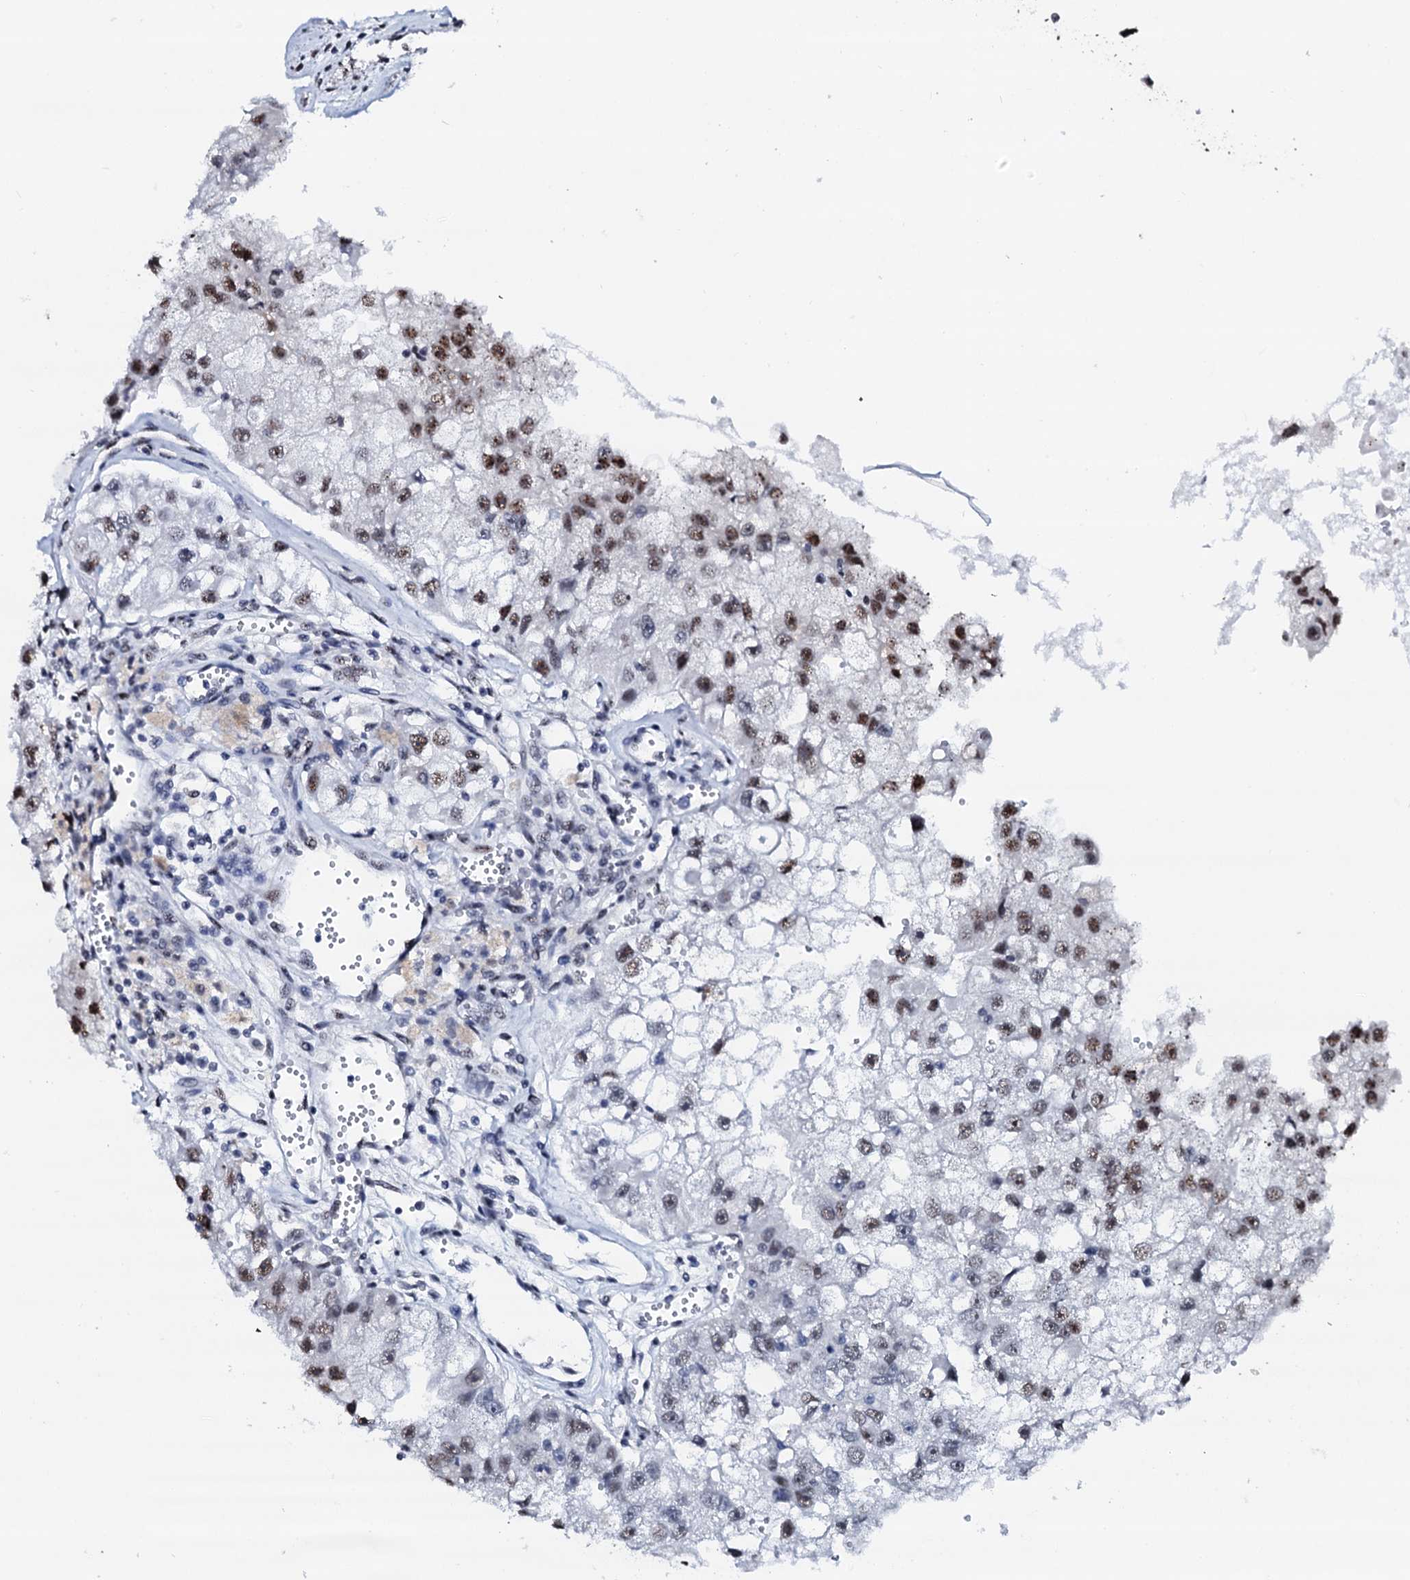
{"staining": {"intensity": "moderate", "quantity": "<25%", "location": "nuclear"}, "tissue": "renal cancer", "cell_type": "Tumor cells", "image_type": "cancer", "snomed": [{"axis": "morphology", "description": "Adenocarcinoma, NOS"}, {"axis": "topography", "description": "Kidney"}], "caption": "A low amount of moderate nuclear expression is identified in about <25% of tumor cells in renal cancer (adenocarcinoma) tissue.", "gene": "NKAPD1", "patient": {"sex": "male", "age": 63}}